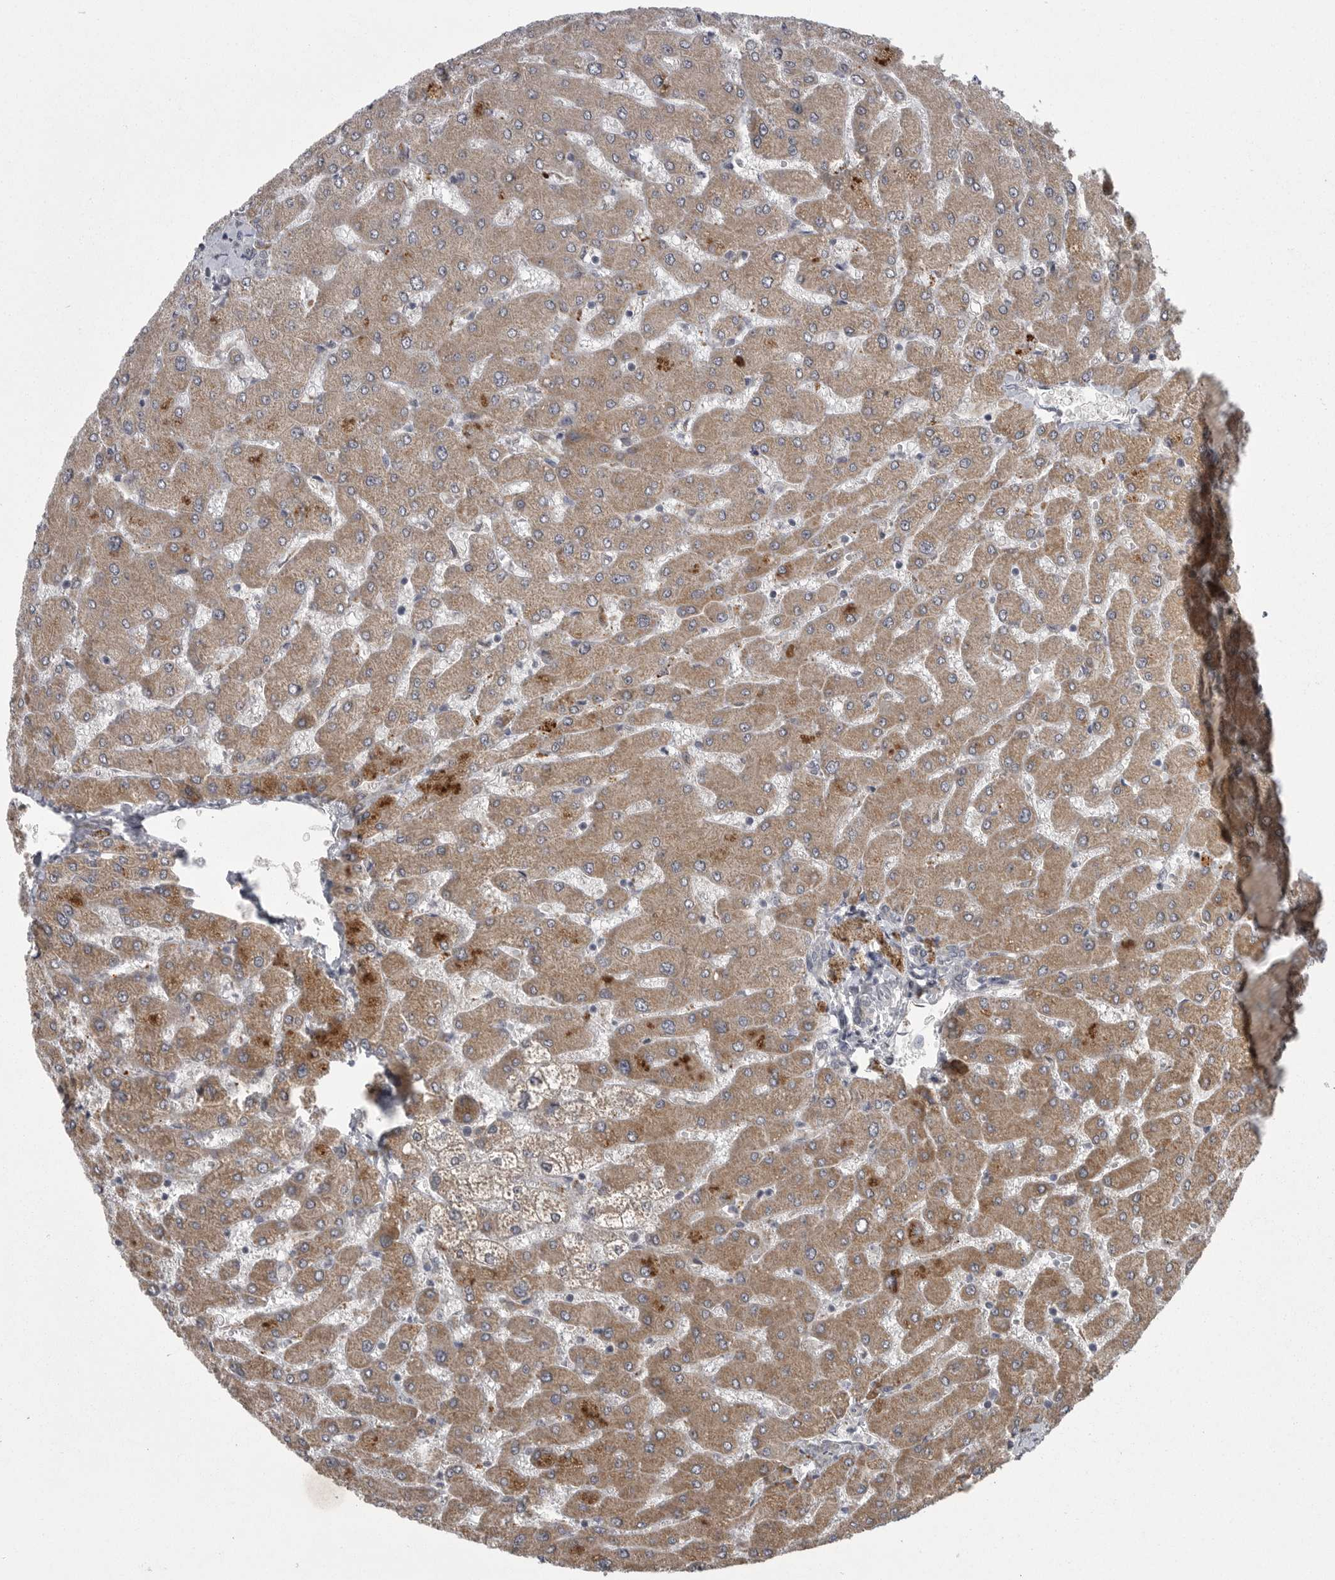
{"staining": {"intensity": "negative", "quantity": "none", "location": "none"}, "tissue": "liver", "cell_type": "Cholangiocytes", "image_type": "normal", "snomed": [{"axis": "morphology", "description": "Normal tissue, NOS"}, {"axis": "topography", "description": "Liver"}], "caption": "Liver stained for a protein using immunohistochemistry (IHC) demonstrates no expression cholangiocytes.", "gene": "PPP1R9A", "patient": {"sex": "male", "age": 55}}